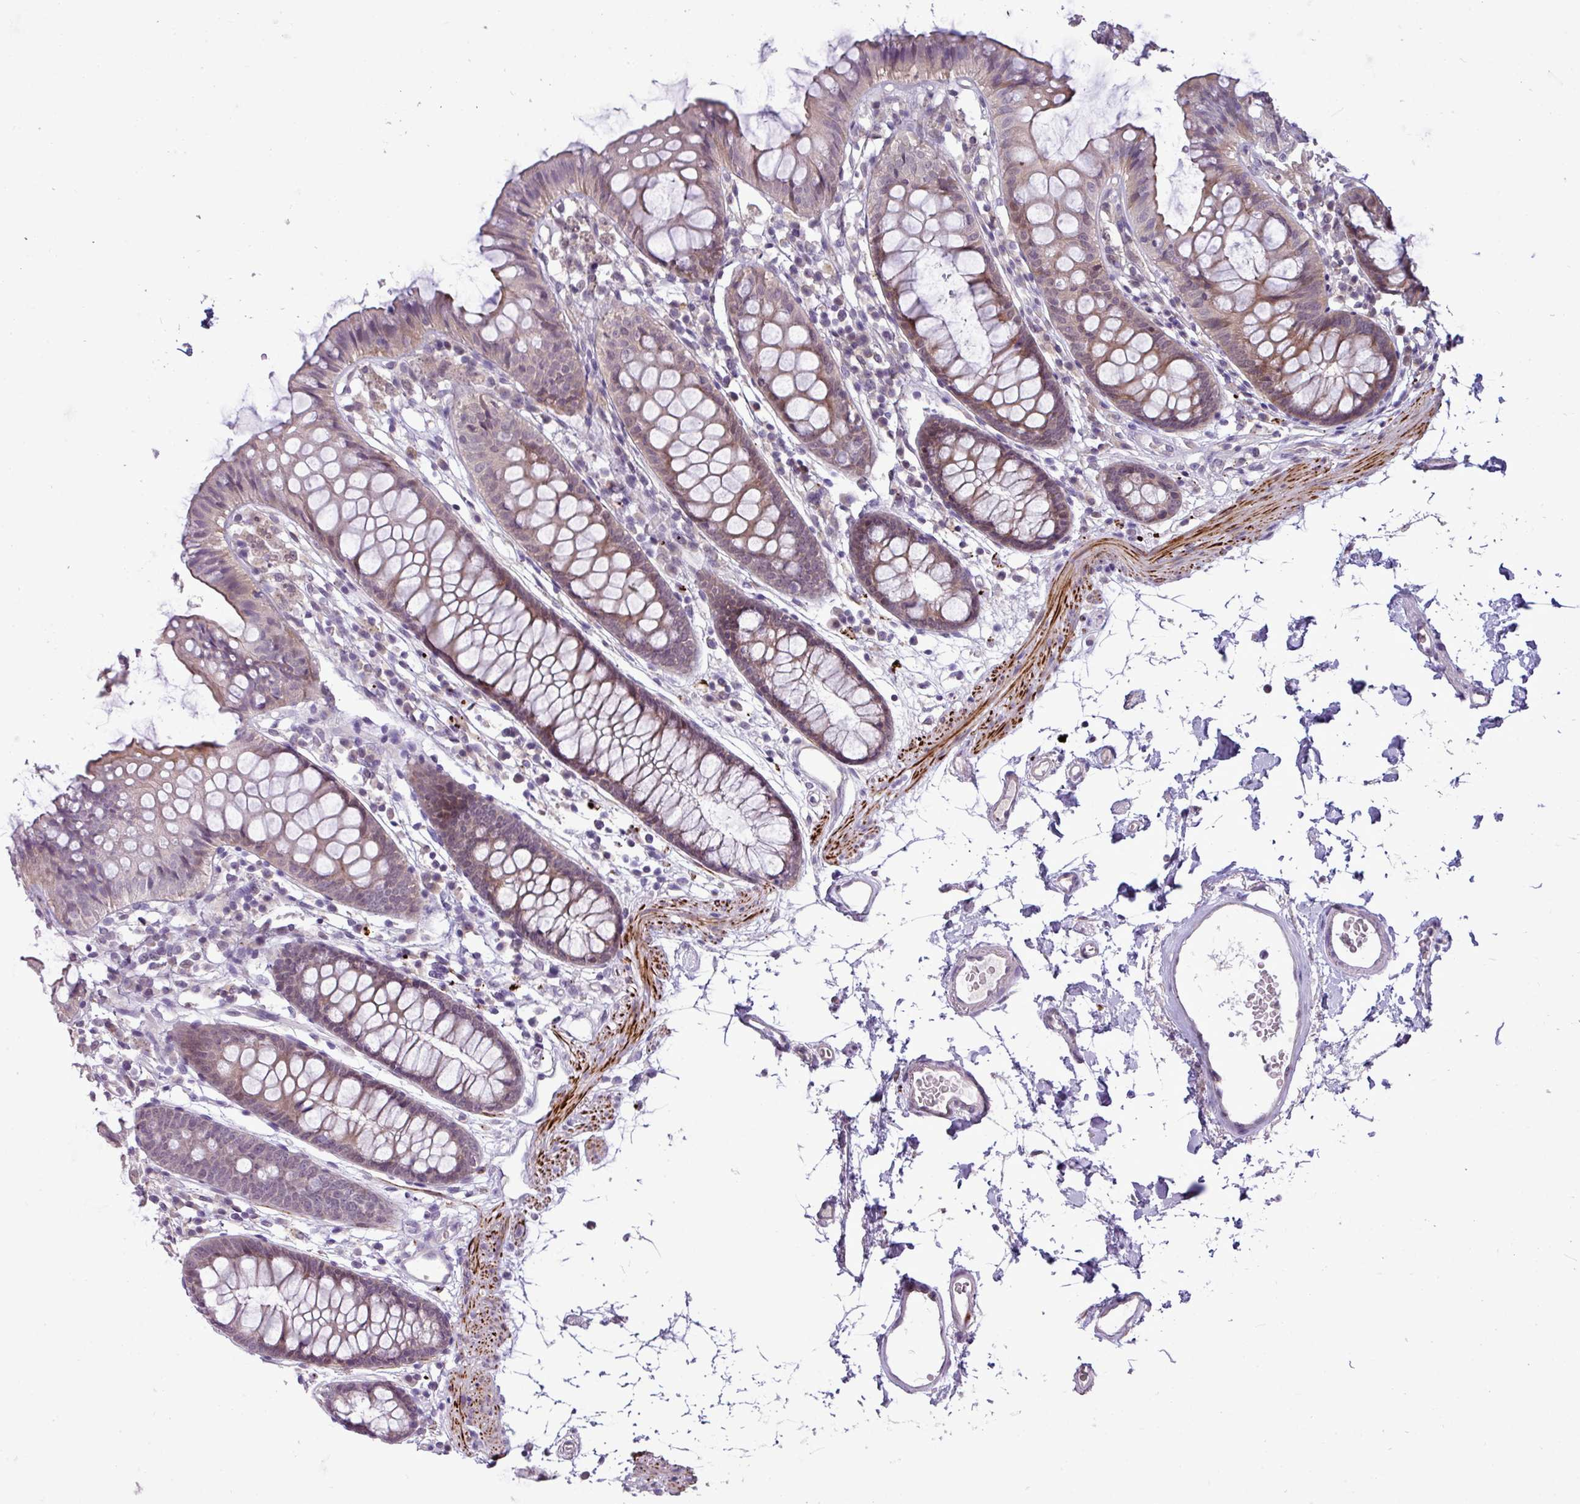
{"staining": {"intensity": "weak", "quantity": "<25%", "location": "cytoplasmic/membranous"}, "tissue": "colon", "cell_type": "Endothelial cells", "image_type": "normal", "snomed": [{"axis": "morphology", "description": "Normal tissue, NOS"}, {"axis": "topography", "description": "Colon"}], "caption": "DAB immunohistochemical staining of unremarkable colon exhibits no significant positivity in endothelial cells. The staining was performed using DAB to visualize the protein expression in brown, while the nuclei were stained in blue with hematoxylin (Magnification: 20x).", "gene": "RIPPLY1", "patient": {"sex": "female", "age": 84}}